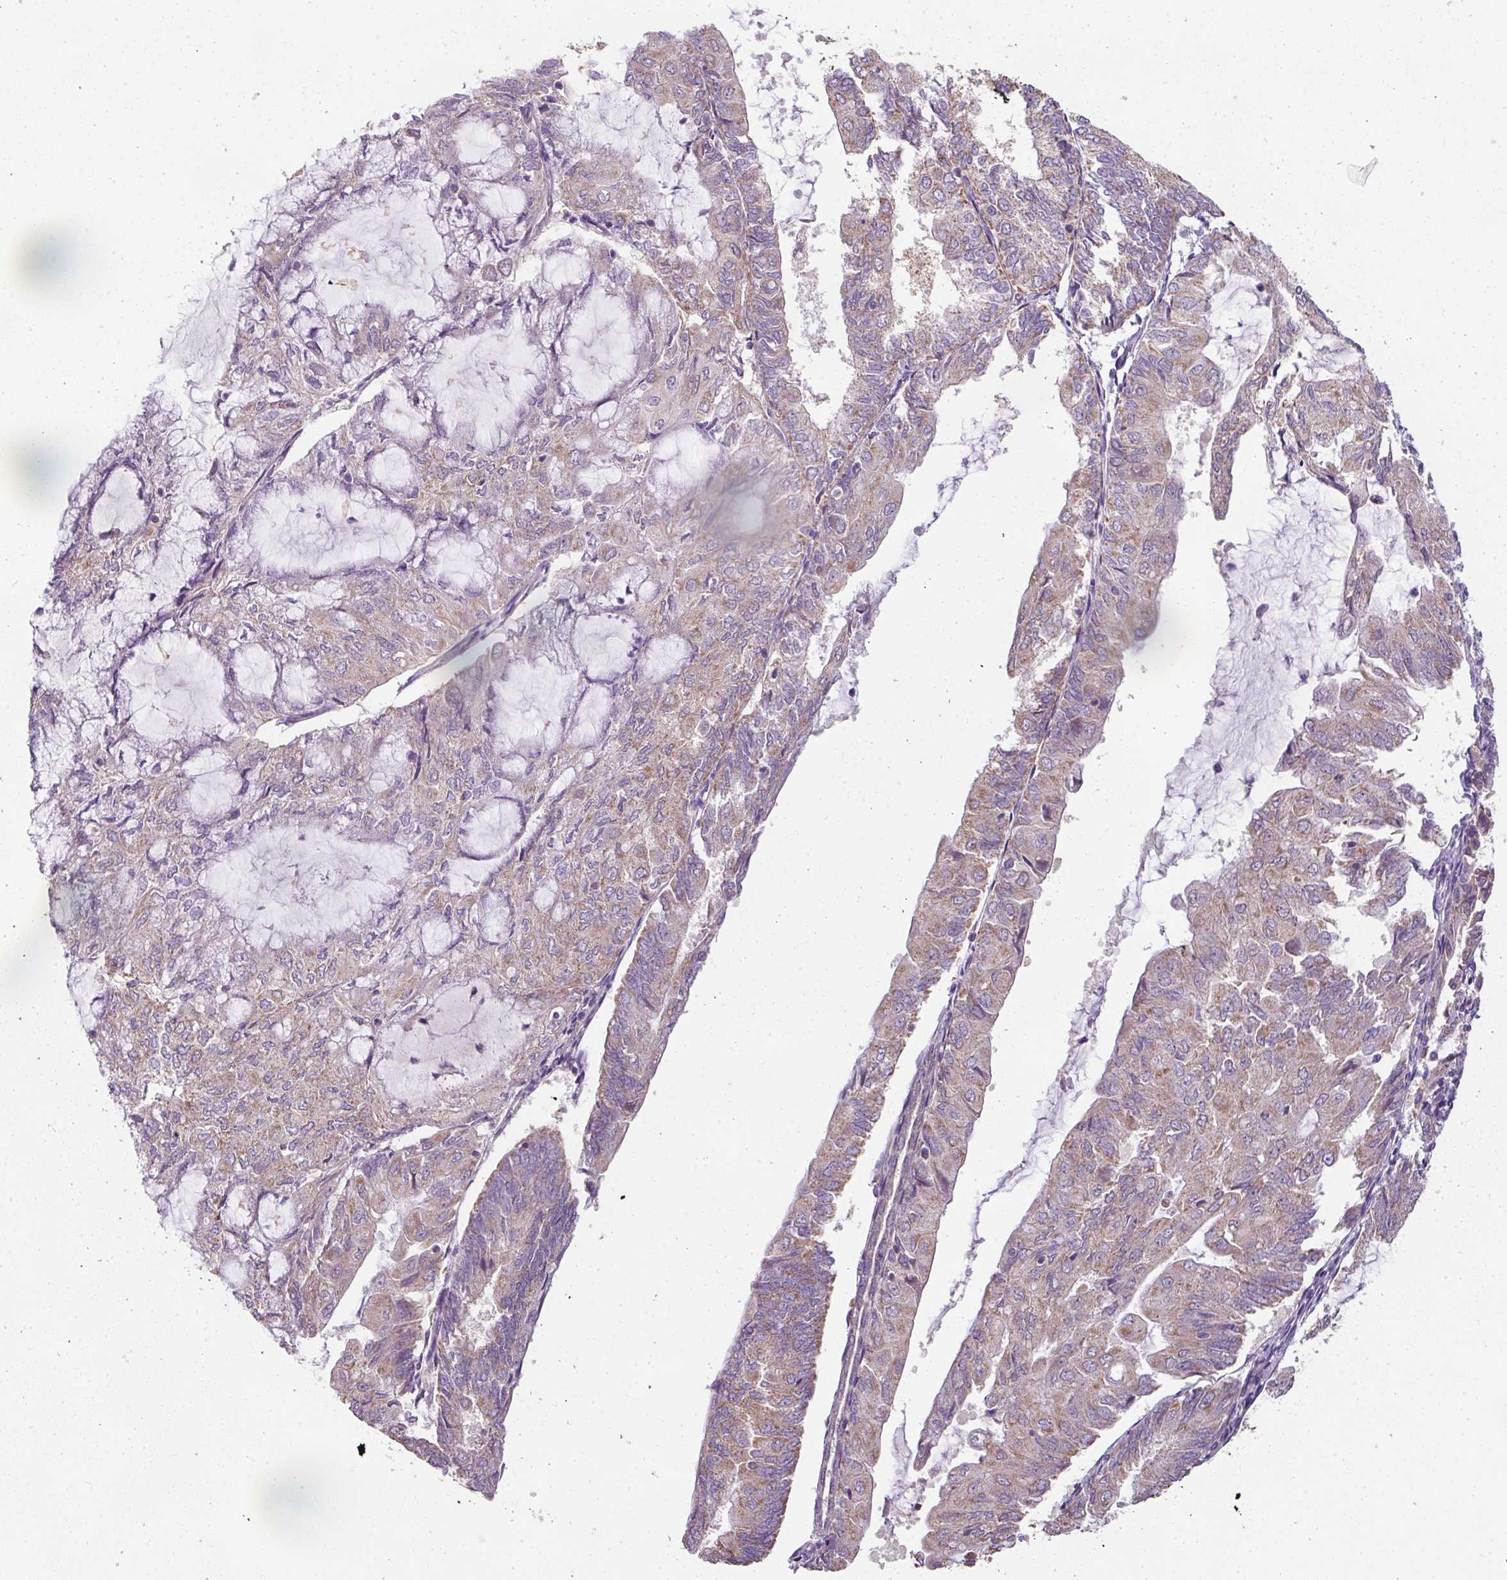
{"staining": {"intensity": "weak", "quantity": "25%-75%", "location": "cytoplasmic/membranous"}, "tissue": "endometrial cancer", "cell_type": "Tumor cells", "image_type": "cancer", "snomed": [{"axis": "morphology", "description": "Adenocarcinoma, NOS"}, {"axis": "topography", "description": "Endometrium"}], "caption": "This image displays endometrial cancer stained with immunohistochemistry (IHC) to label a protein in brown. The cytoplasmic/membranous of tumor cells show weak positivity for the protein. Nuclei are counter-stained blue.", "gene": "PALS2", "patient": {"sex": "female", "age": 81}}